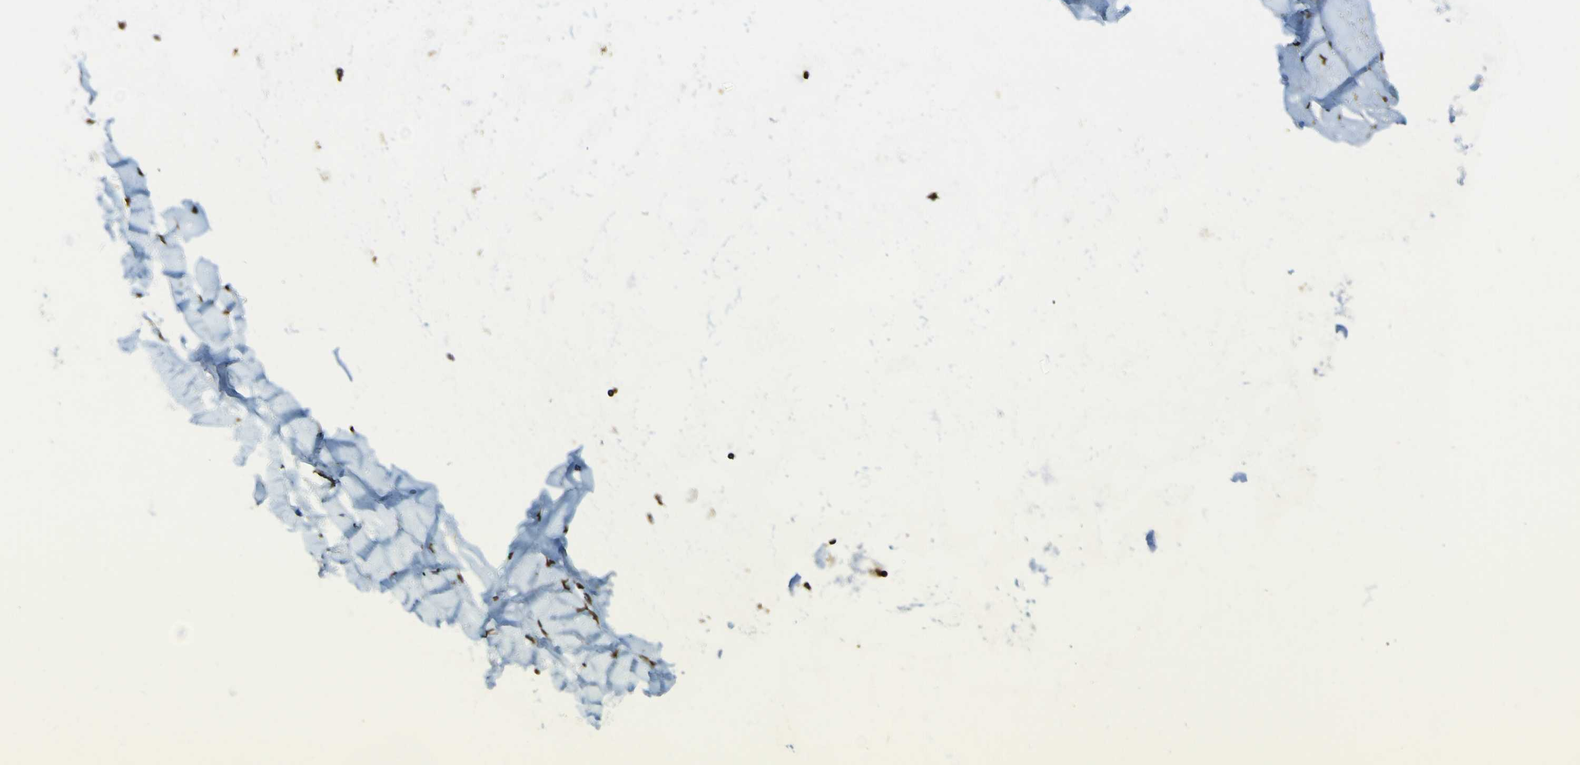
{"staining": {"intensity": "moderate", "quantity": ">75%", "location": "nuclear"}, "tissue": "adipose tissue", "cell_type": "Adipocytes", "image_type": "normal", "snomed": [{"axis": "morphology", "description": "Normal tissue, NOS"}, {"axis": "topography", "description": "Bronchus"}], "caption": "Brown immunohistochemical staining in normal adipose tissue displays moderate nuclear staining in about >75% of adipocytes. The staining was performed using DAB (3,3'-diaminobenzidine) to visualize the protein expression in brown, while the nuclei were stained in blue with hematoxylin (Magnification: 20x).", "gene": "GALNT1", "patient": {"sex": "female", "age": 73}}